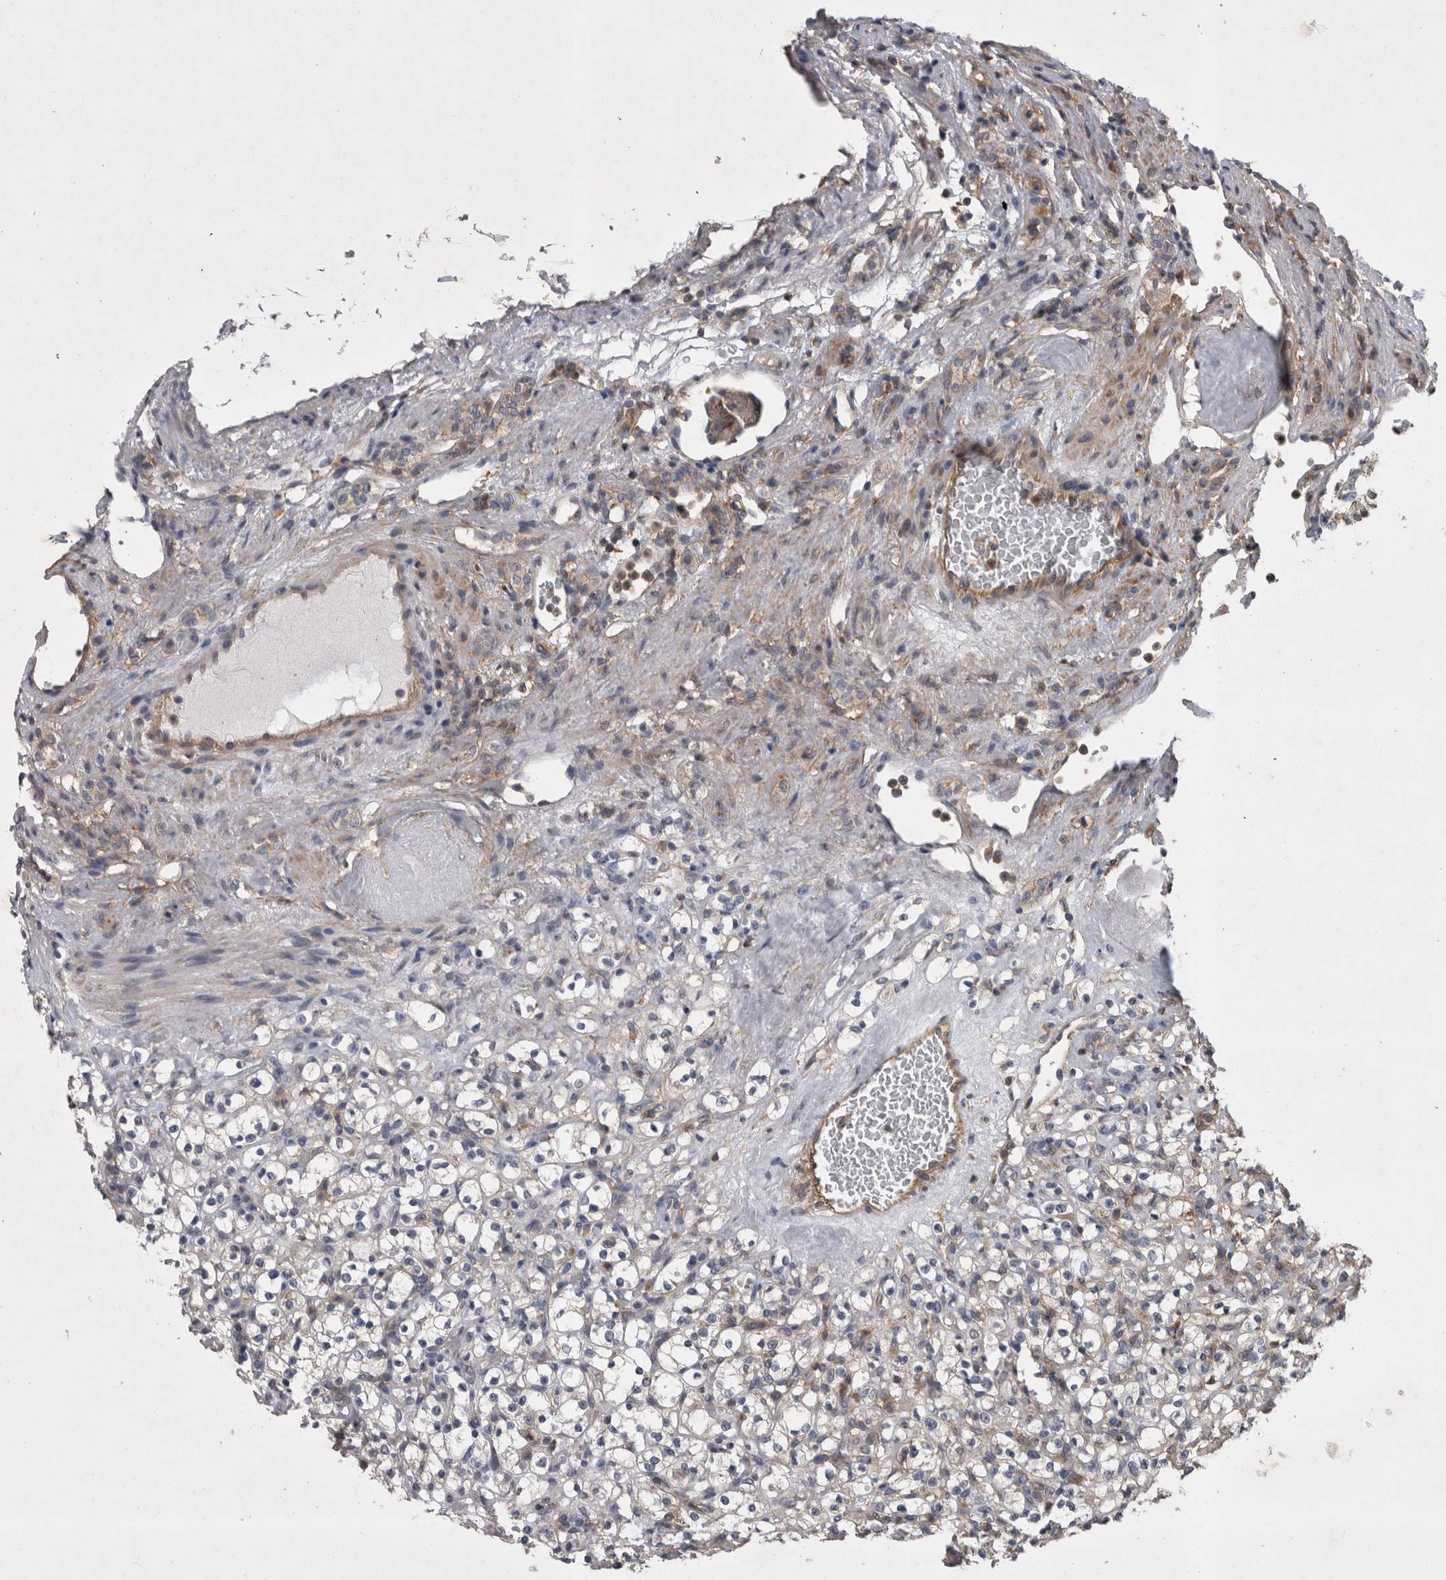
{"staining": {"intensity": "negative", "quantity": "none", "location": "none"}, "tissue": "renal cancer", "cell_type": "Tumor cells", "image_type": "cancer", "snomed": [{"axis": "morphology", "description": "Normal tissue, NOS"}, {"axis": "morphology", "description": "Adenocarcinoma, NOS"}, {"axis": "topography", "description": "Kidney"}], "caption": "IHC image of renal cancer stained for a protein (brown), which reveals no expression in tumor cells. (DAB (3,3'-diaminobenzidine) immunohistochemistry (IHC) with hematoxylin counter stain).", "gene": "SPATA48", "patient": {"sex": "female", "age": 72}}